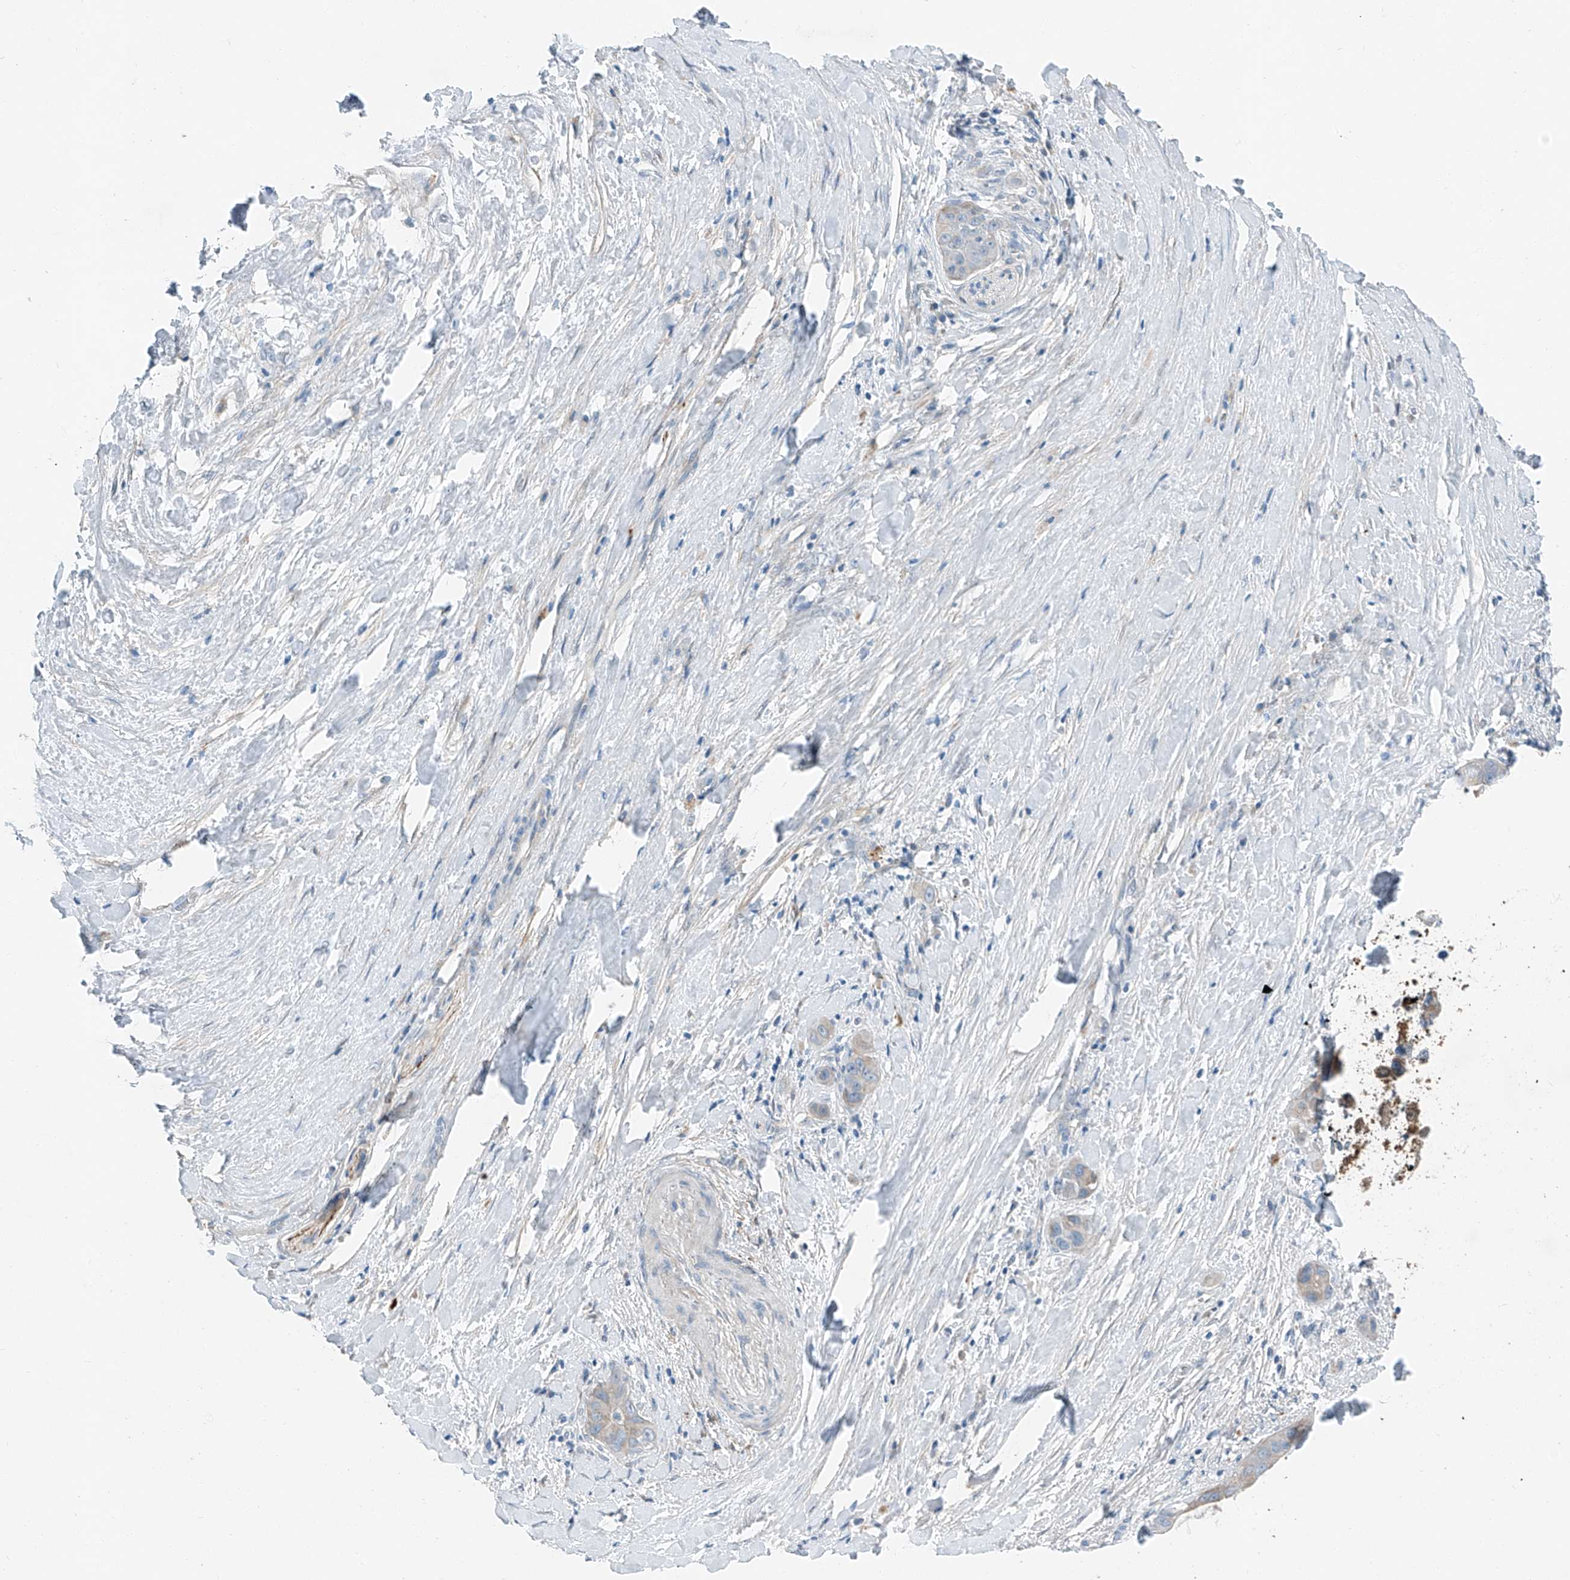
{"staining": {"intensity": "negative", "quantity": "none", "location": "none"}, "tissue": "liver cancer", "cell_type": "Tumor cells", "image_type": "cancer", "snomed": [{"axis": "morphology", "description": "Cholangiocarcinoma"}, {"axis": "topography", "description": "Liver"}], "caption": "Cholangiocarcinoma (liver) was stained to show a protein in brown. There is no significant expression in tumor cells.", "gene": "MDGA1", "patient": {"sex": "female", "age": 52}}